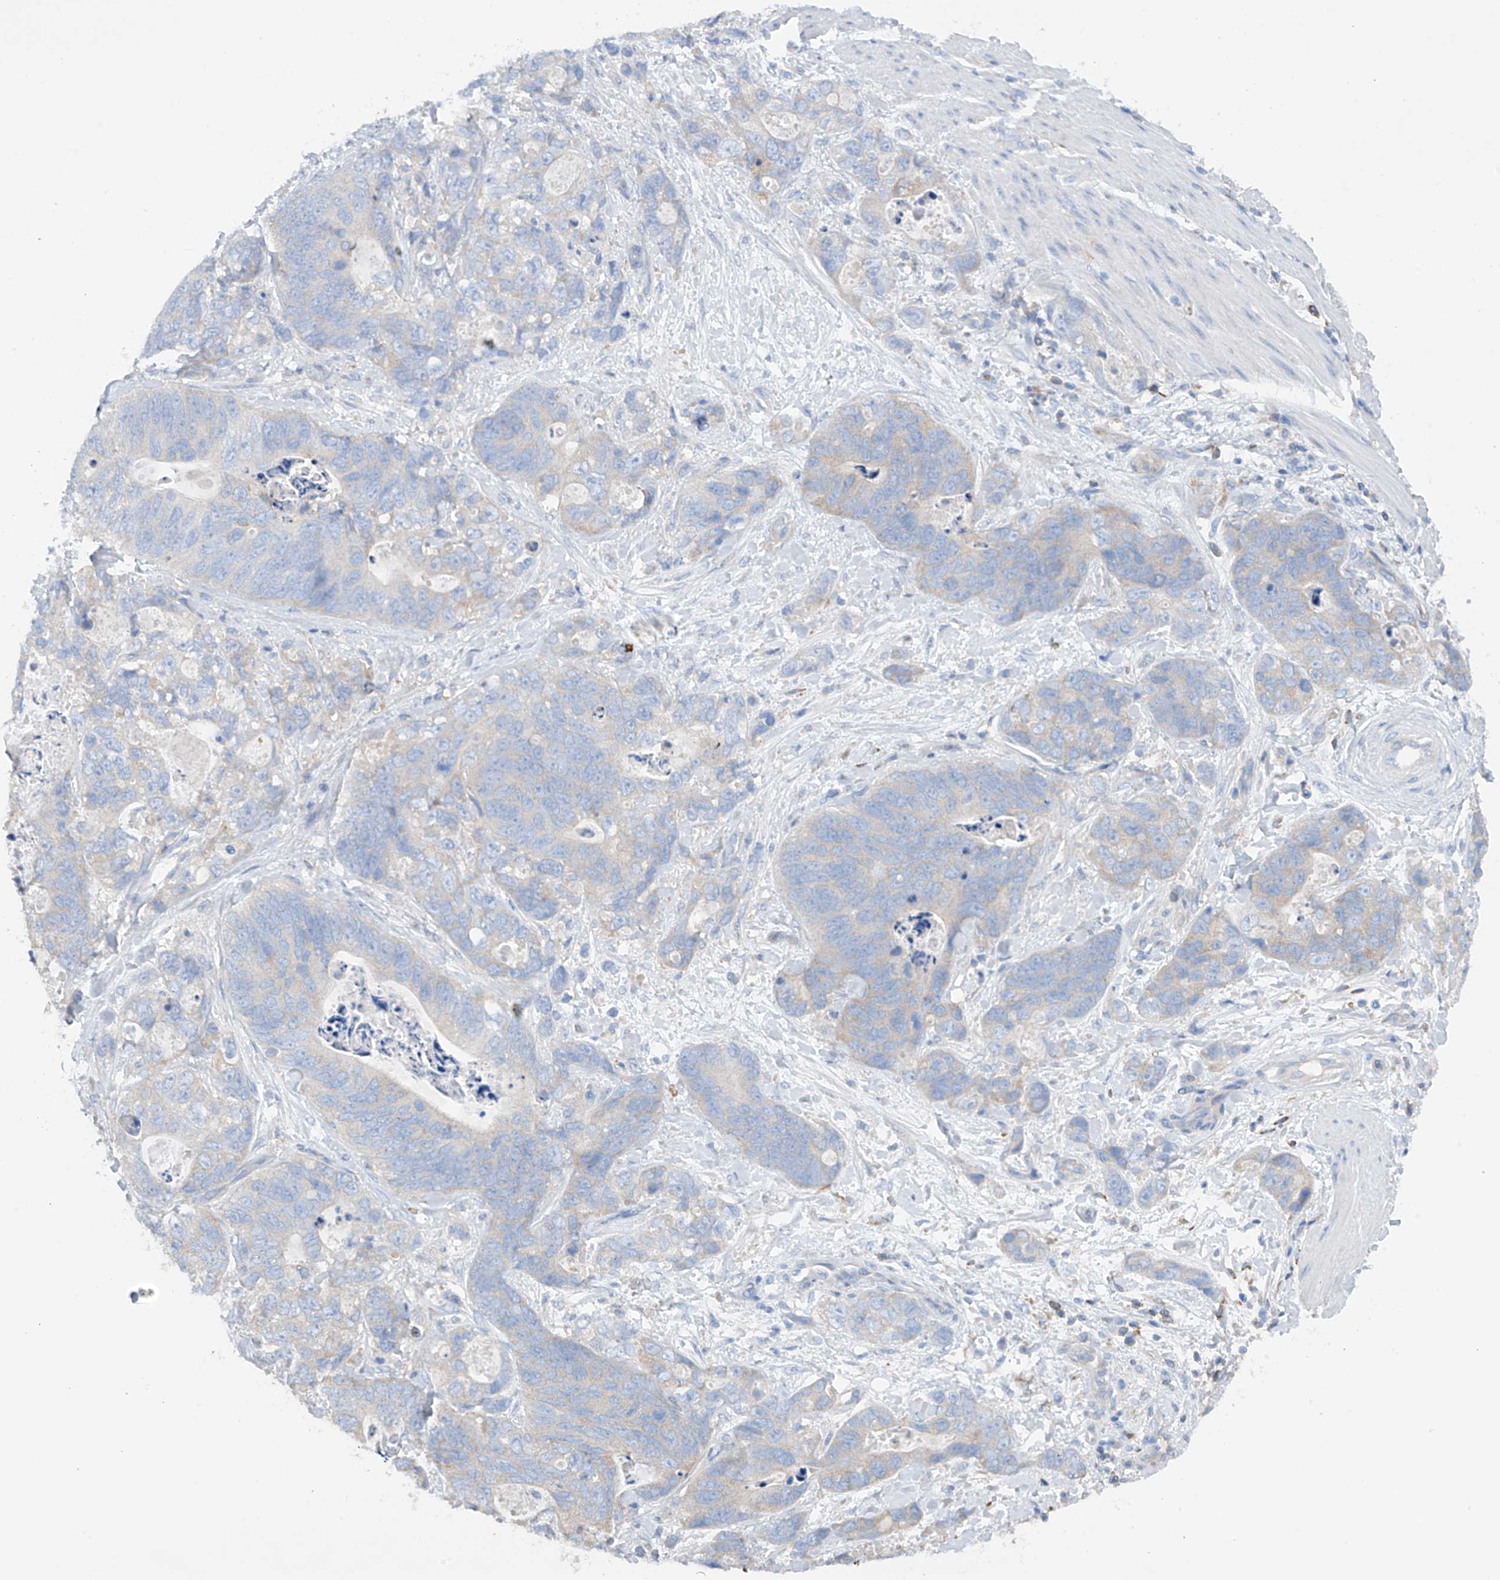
{"staining": {"intensity": "negative", "quantity": "none", "location": "none"}, "tissue": "stomach cancer", "cell_type": "Tumor cells", "image_type": "cancer", "snomed": [{"axis": "morphology", "description": "Normal tissue, NOS"}, {"axis": "morphology", "description": "Adenocarcinoma, NOS"}, {"axis": "topography", "description": "Stomach"}], "caption": "A high-resolution micrograph shows IHC staining of adenocarcinoma (stomach), which exhibits no significant staining in tumor cells.", "gene": "PHACTR2", "patient": {"sex": "female", "age": 89}}